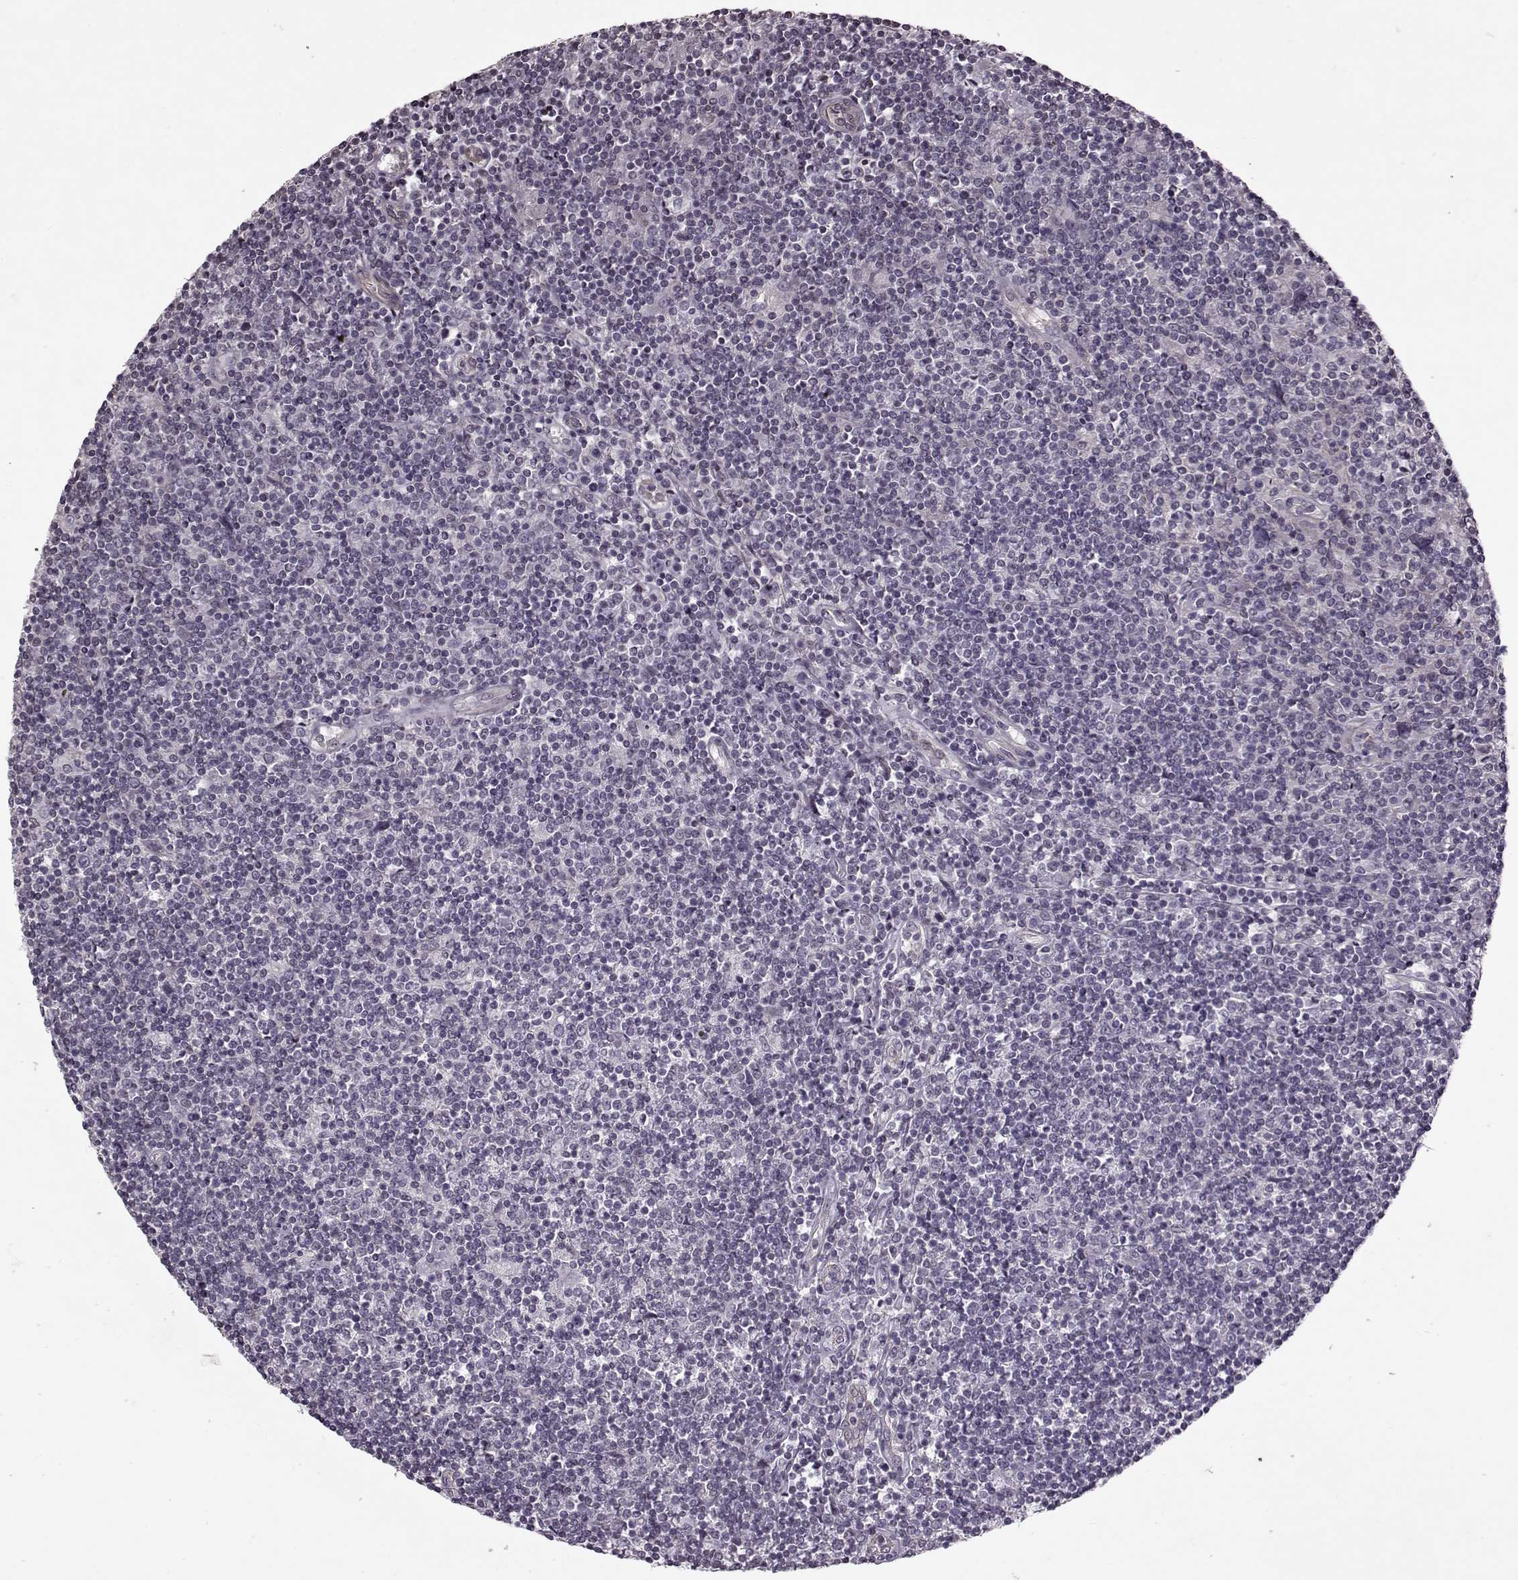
{"staining": {"intensity": "negative", "quantity": "none", "location": "none"}, "tissue": "lymphoma", "cell_type": "Tumor cells", "image_type": "cancer", "snomed": [{"axis": "morphology", "description": "Hodgkin's disease, NOS"}, {"axis": "topography", "description": "Lymph node"}], "caption": "Lymphoma stained for a protein using immunohistochemistry reveals no positivity tumor cells.", "gene": "KRT9", "patient": {"sex": "male", "age": 40}}